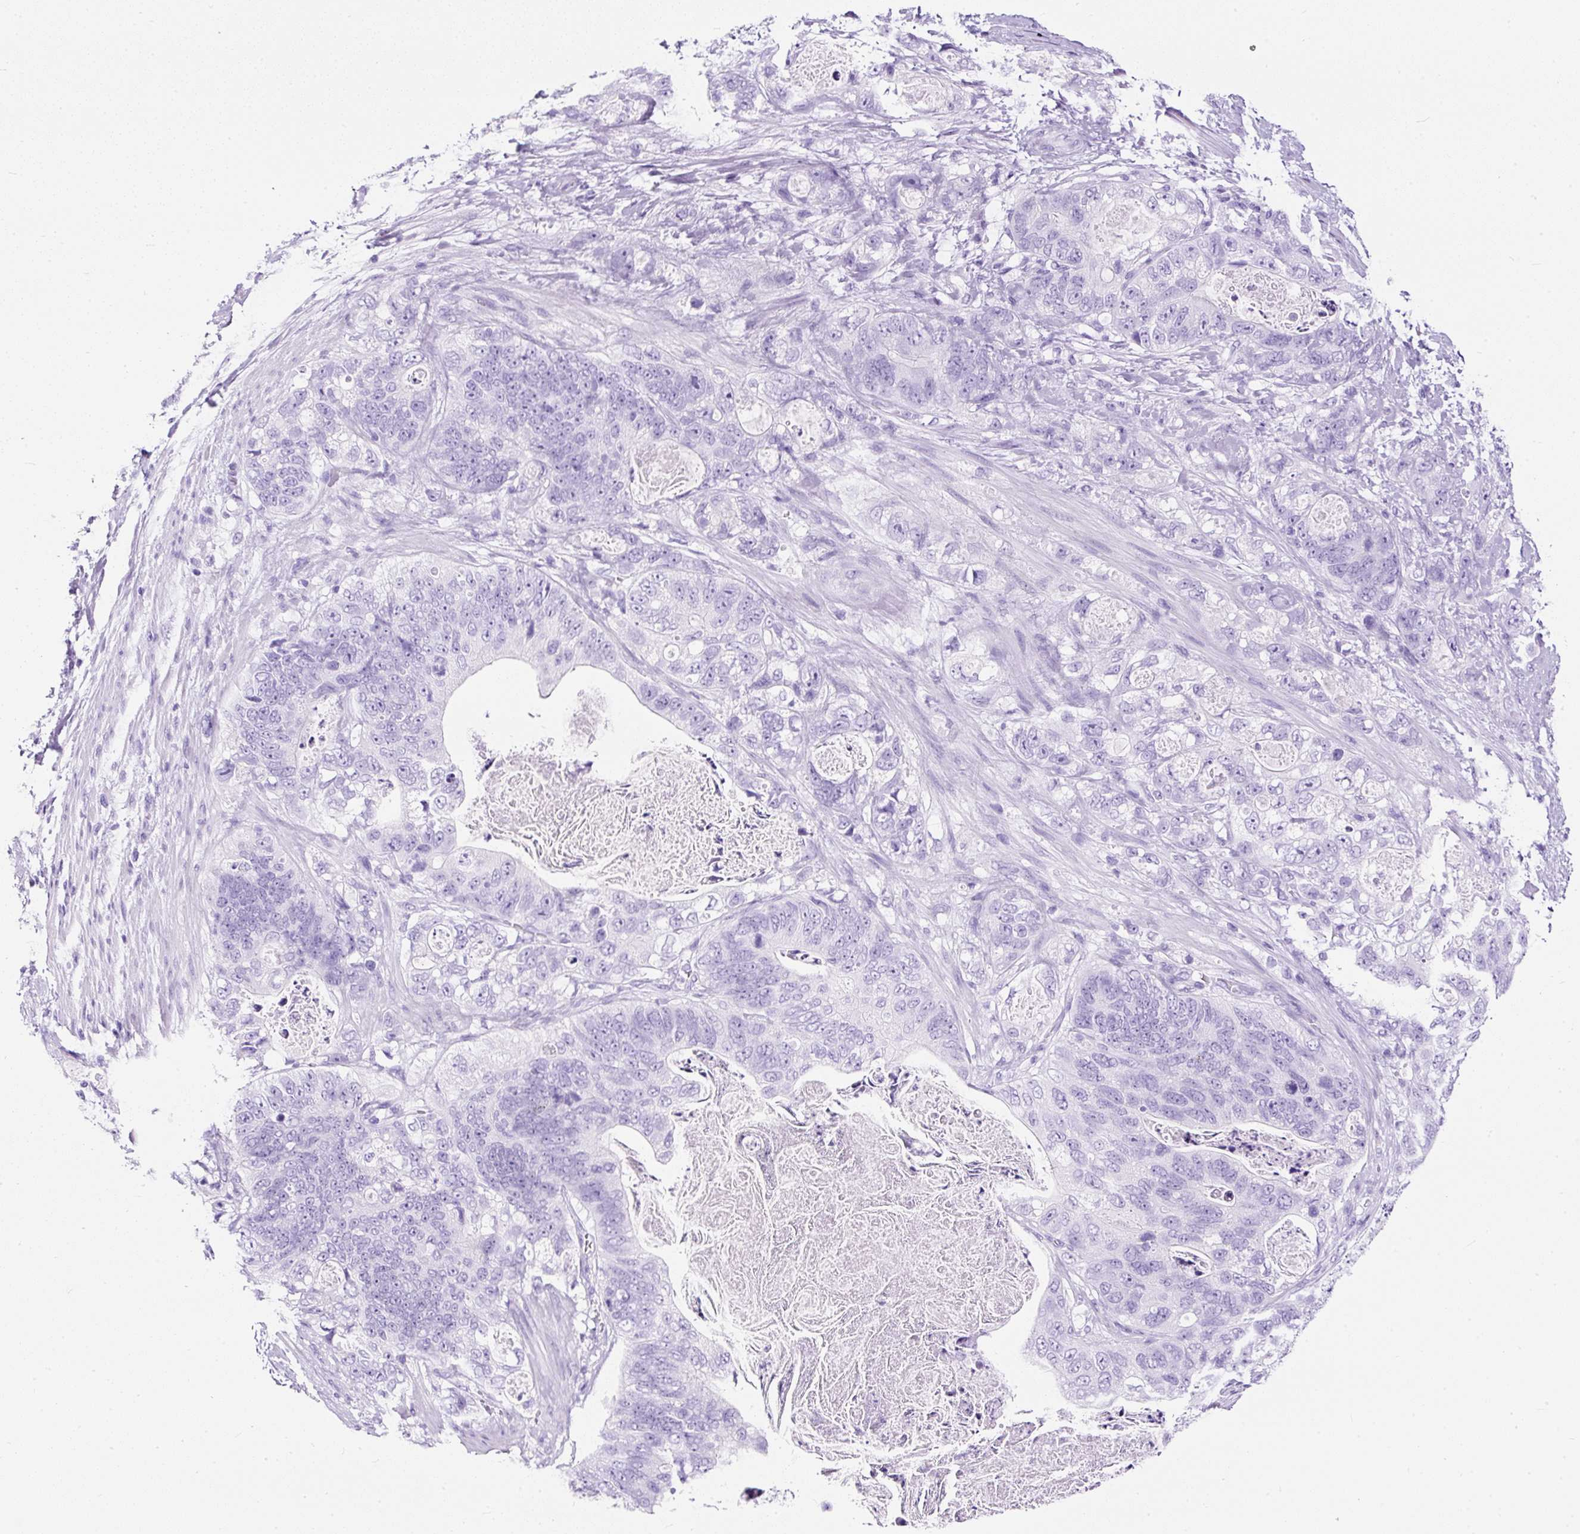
{"staining": {"intensity": "negative", "quantity": "none", "location": "none"}, "tissue": "stomach cancer", "cell_type": "Tumor cells", "image_type": "cancer", "snomed": [{"axis": "morphology", "description": "Normal tissue, NOS"}, {"axis": "morphology", "description": "Adenocarcinoma, NOS"}, {"axis": "topography", "description": "Stomach"}], "caption": "A high-resolution histopathology image shows immunohistochemistry staining of stomach cancer, which exhibits no significant expression in tumor cells. The staining is performed using DAB brown chromogen with nuclei counter-stained in using hematoxylin.", "gene": "NTS", "patient": {"sex": "female", "age": 89}}